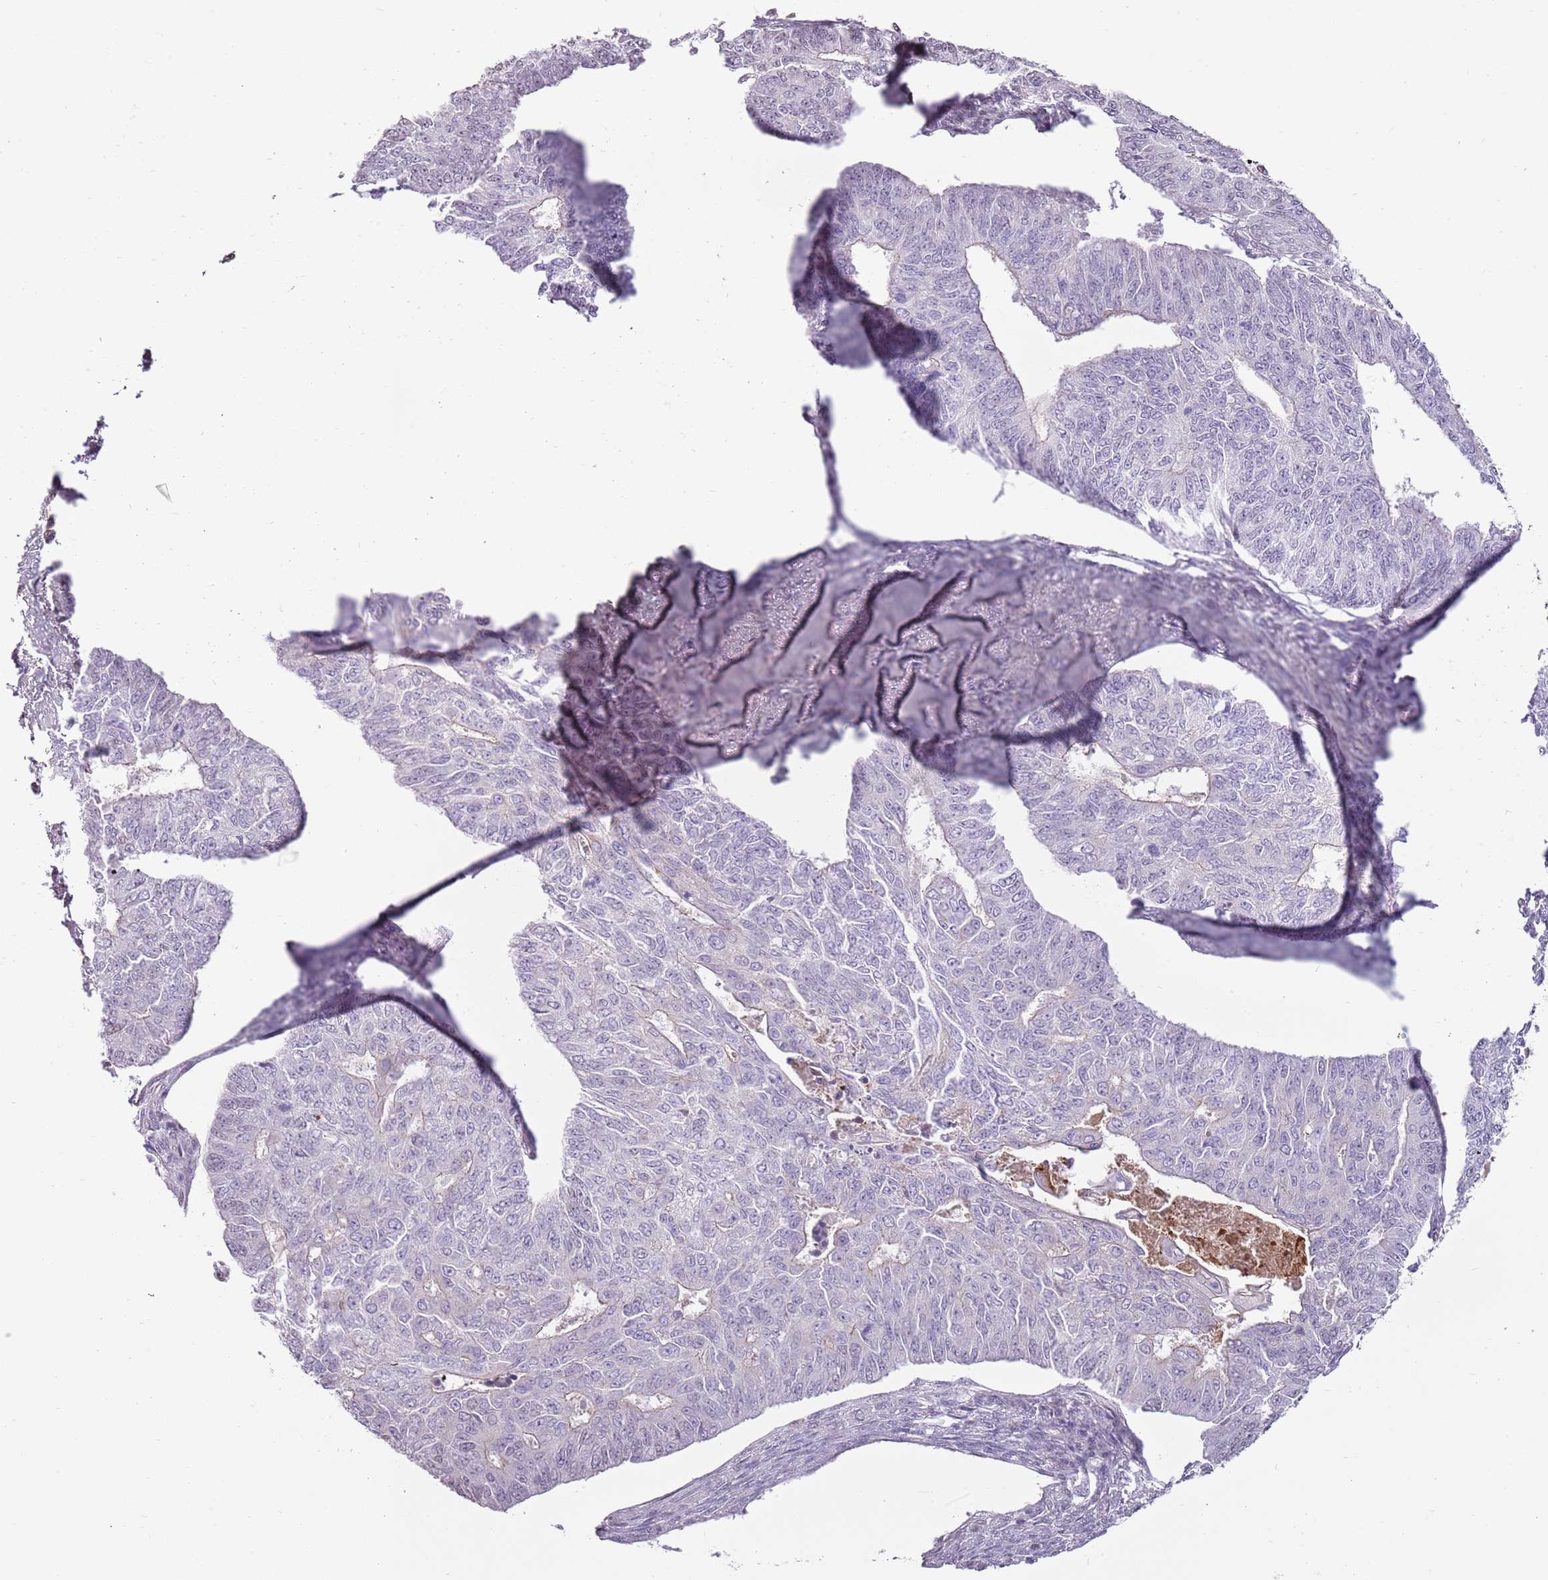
{"staining": {"intensity": "negative", "quantity": "none", "location": "none"}, "tissue": "endometrial cancer", "cell_type": "Tumor cells", "image_type": "cancer", "snomed": [{"axis": "morphology", "description": "Adenocarcinoma, NOS"}, {"axis": "topography", "description": "Endometrium"}], "caption": "Immunohistochemical staining of human endometrial cancer (adenocarcinoma) demonstrates no significant positivity in tumor cells. Brightfield microscopy of immunohistochemistry (IHC) stained with DAB (brown) and hematoxylin (blue), captured at high magnification.", "gene": "MCUB", "patient": {"sex": "female", "age": 32}}